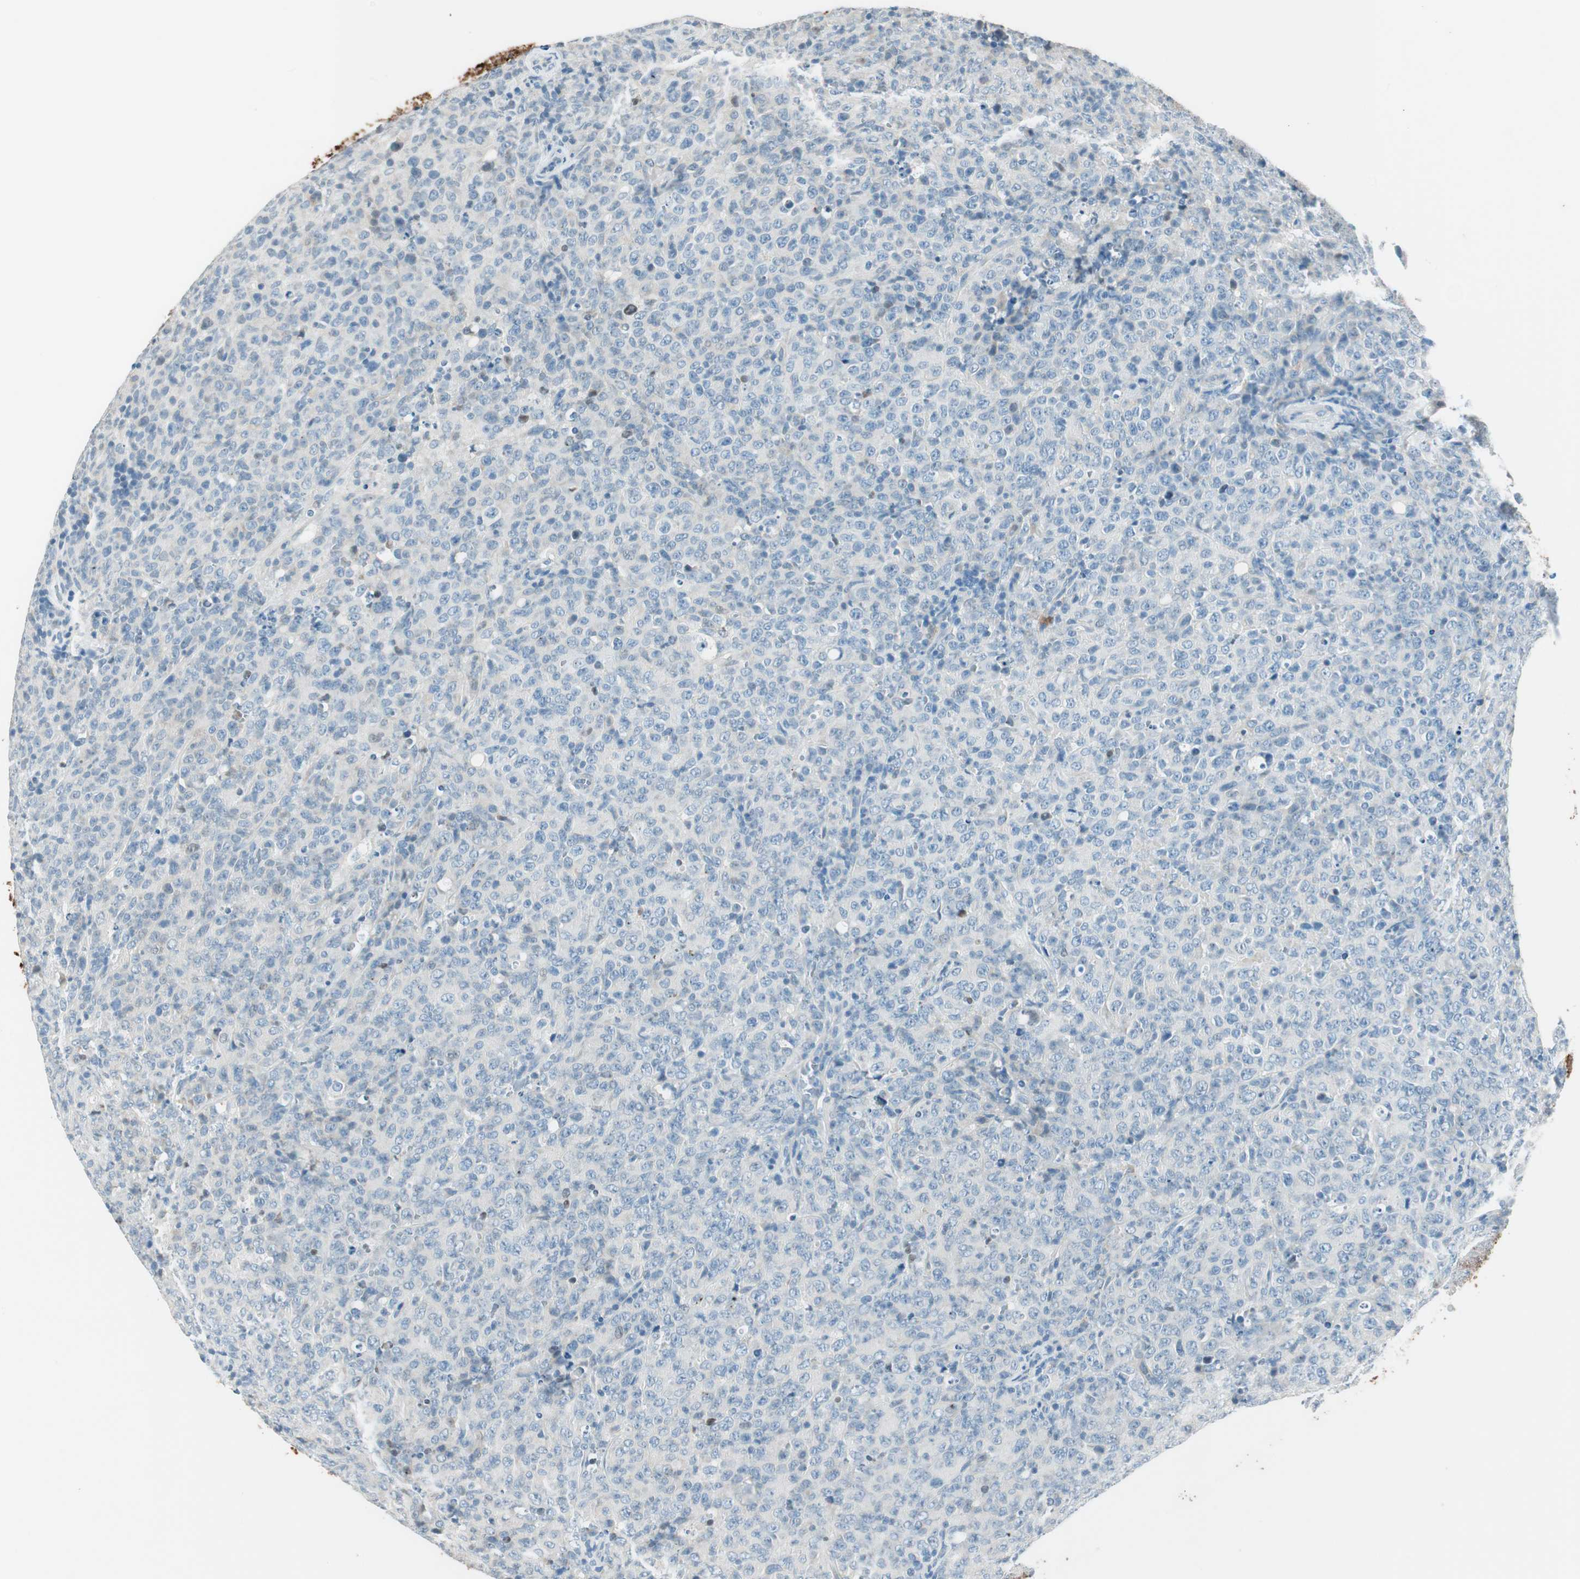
{"staining": {"intensity": "negative", "quantity": "none", "location": "none"}, "tissue": "lymphoma", "cell_type": "Tumor cells", "image_type": "cancer", "snomed": [{"axis": "morphology", "description": "Malignant lymphoma, non-Hodgkin's type, High grade"}, {"axis": "topography", "description": "Tonsil"}], "caption": "Image shows no significant protein positivity in tumor cells of lymphoma.", "gene": "GNAO1", "patient": {"sex": "female", "age": 36}}